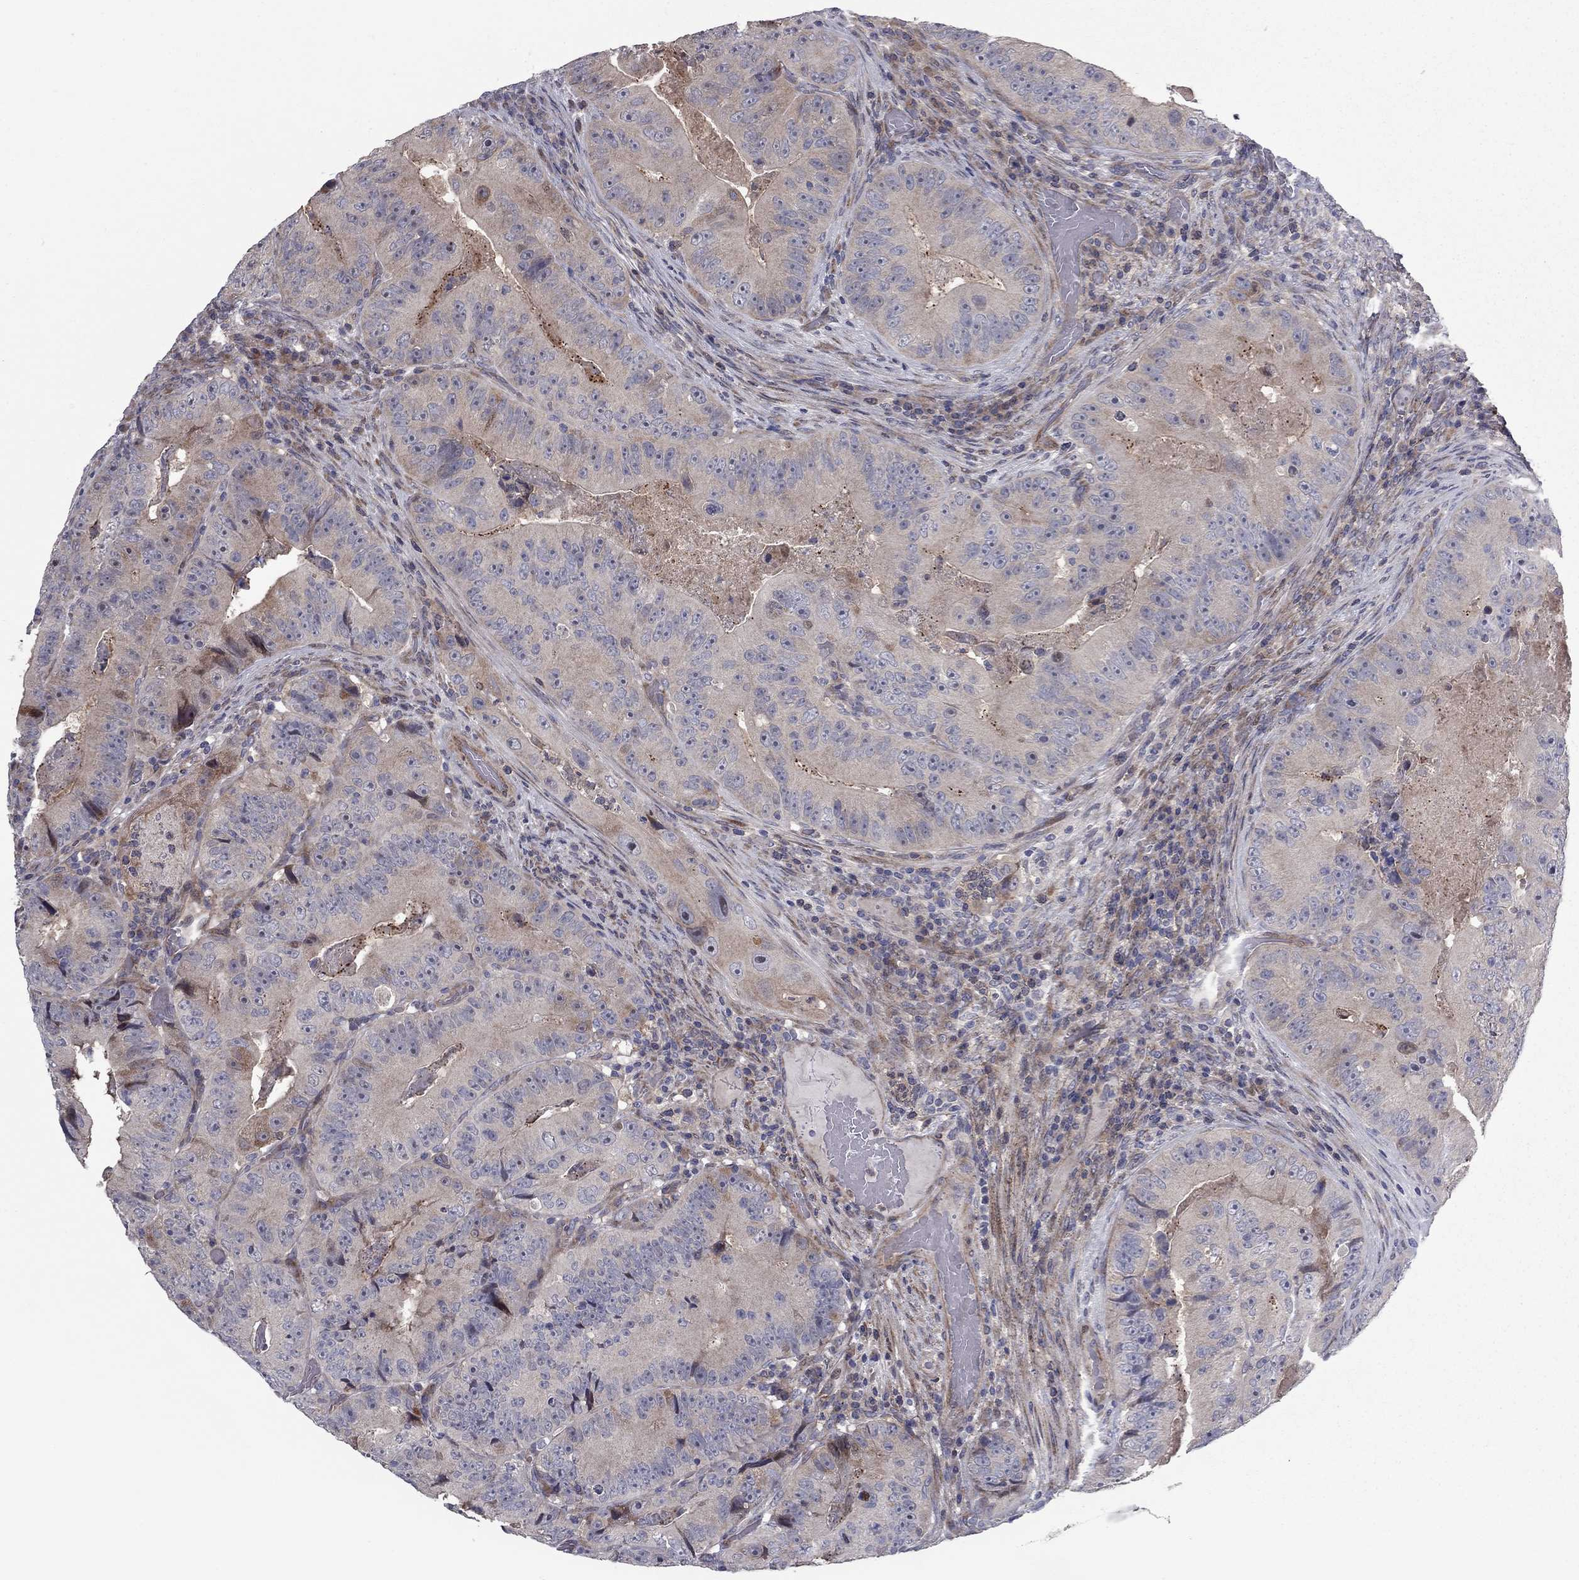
{"staining": {"intensity": "moderate", "quantity": "<25%", "location": "cytoplasmic/membranous"}, "tissue": "colorectal cancer", "cell_type": "Tumor cells", "image_type": "cancer", "snomed": [{"axis": "morphology", "description": "Adenocarcinoma, NOS"}, {"axis": "topography", "description": "Colon"}], "caption": "A brown stain shows moderate cytoplasmic/membranous expression of a protein in human colorectal cancer (adenocarcinoma) tumor cells.", "gene": "DUSP7", "patient": {"sex": "female", "age": 86}}